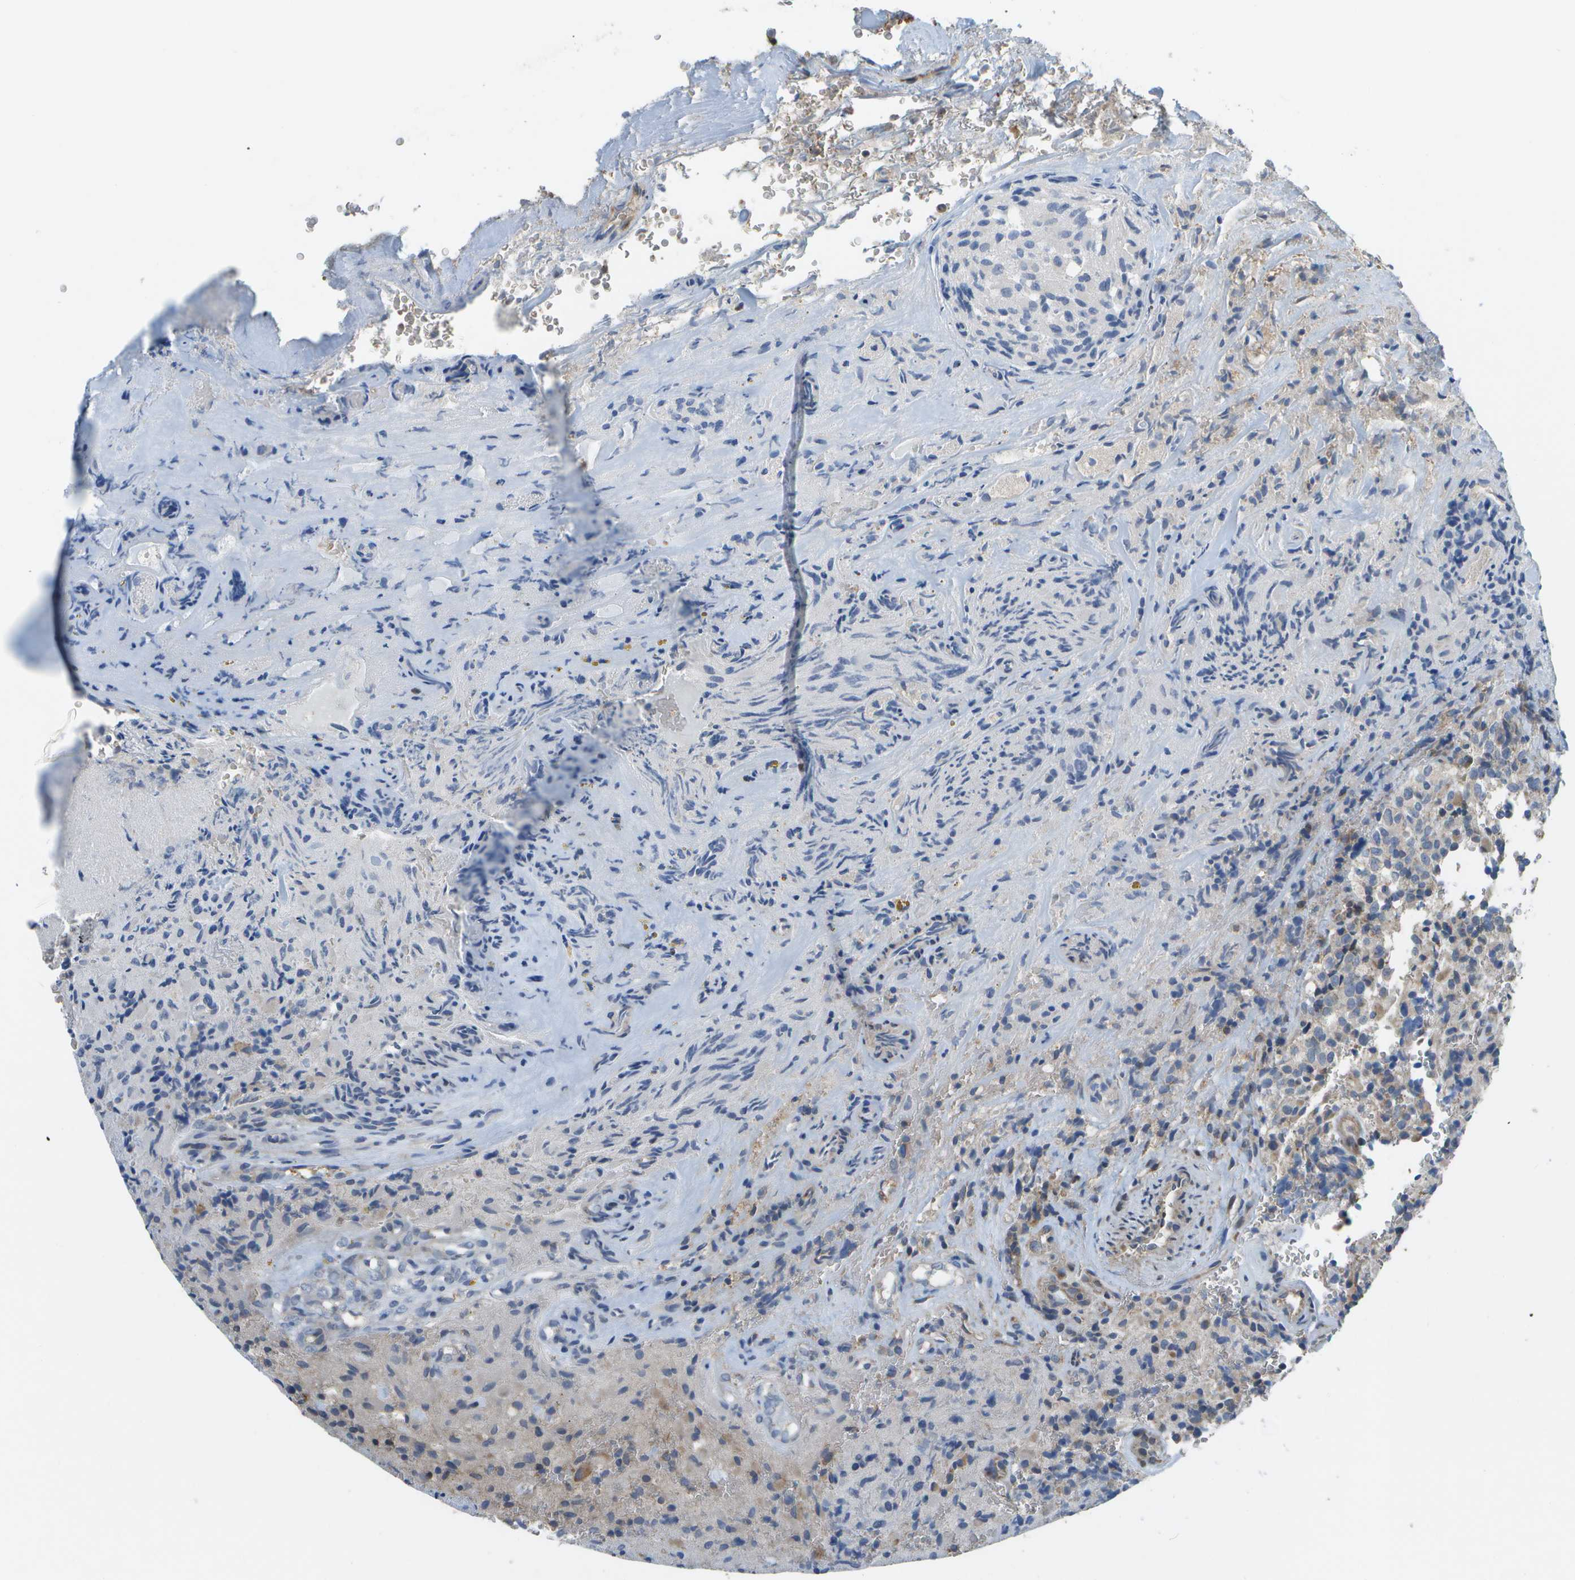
{"staining": {"intensity": "weak", "quantity": "<25%", "location": "cytoplasmic/membranous"}, "tissue": "glioma", "cell_type": "Tumor cells", "image_type": "cancer", "snomed": [{"axis": "morphology", "description": "Glioma, malignant, High grade"}, {"axis": "topography", "description": "Brain"}], "caption": "An immunohistochemistry histopathology image of glioma is shown. There is no staining in tumor cells of glioma.", "gene": "HADHA", "patient": {"sex": "male", "age": 71}}